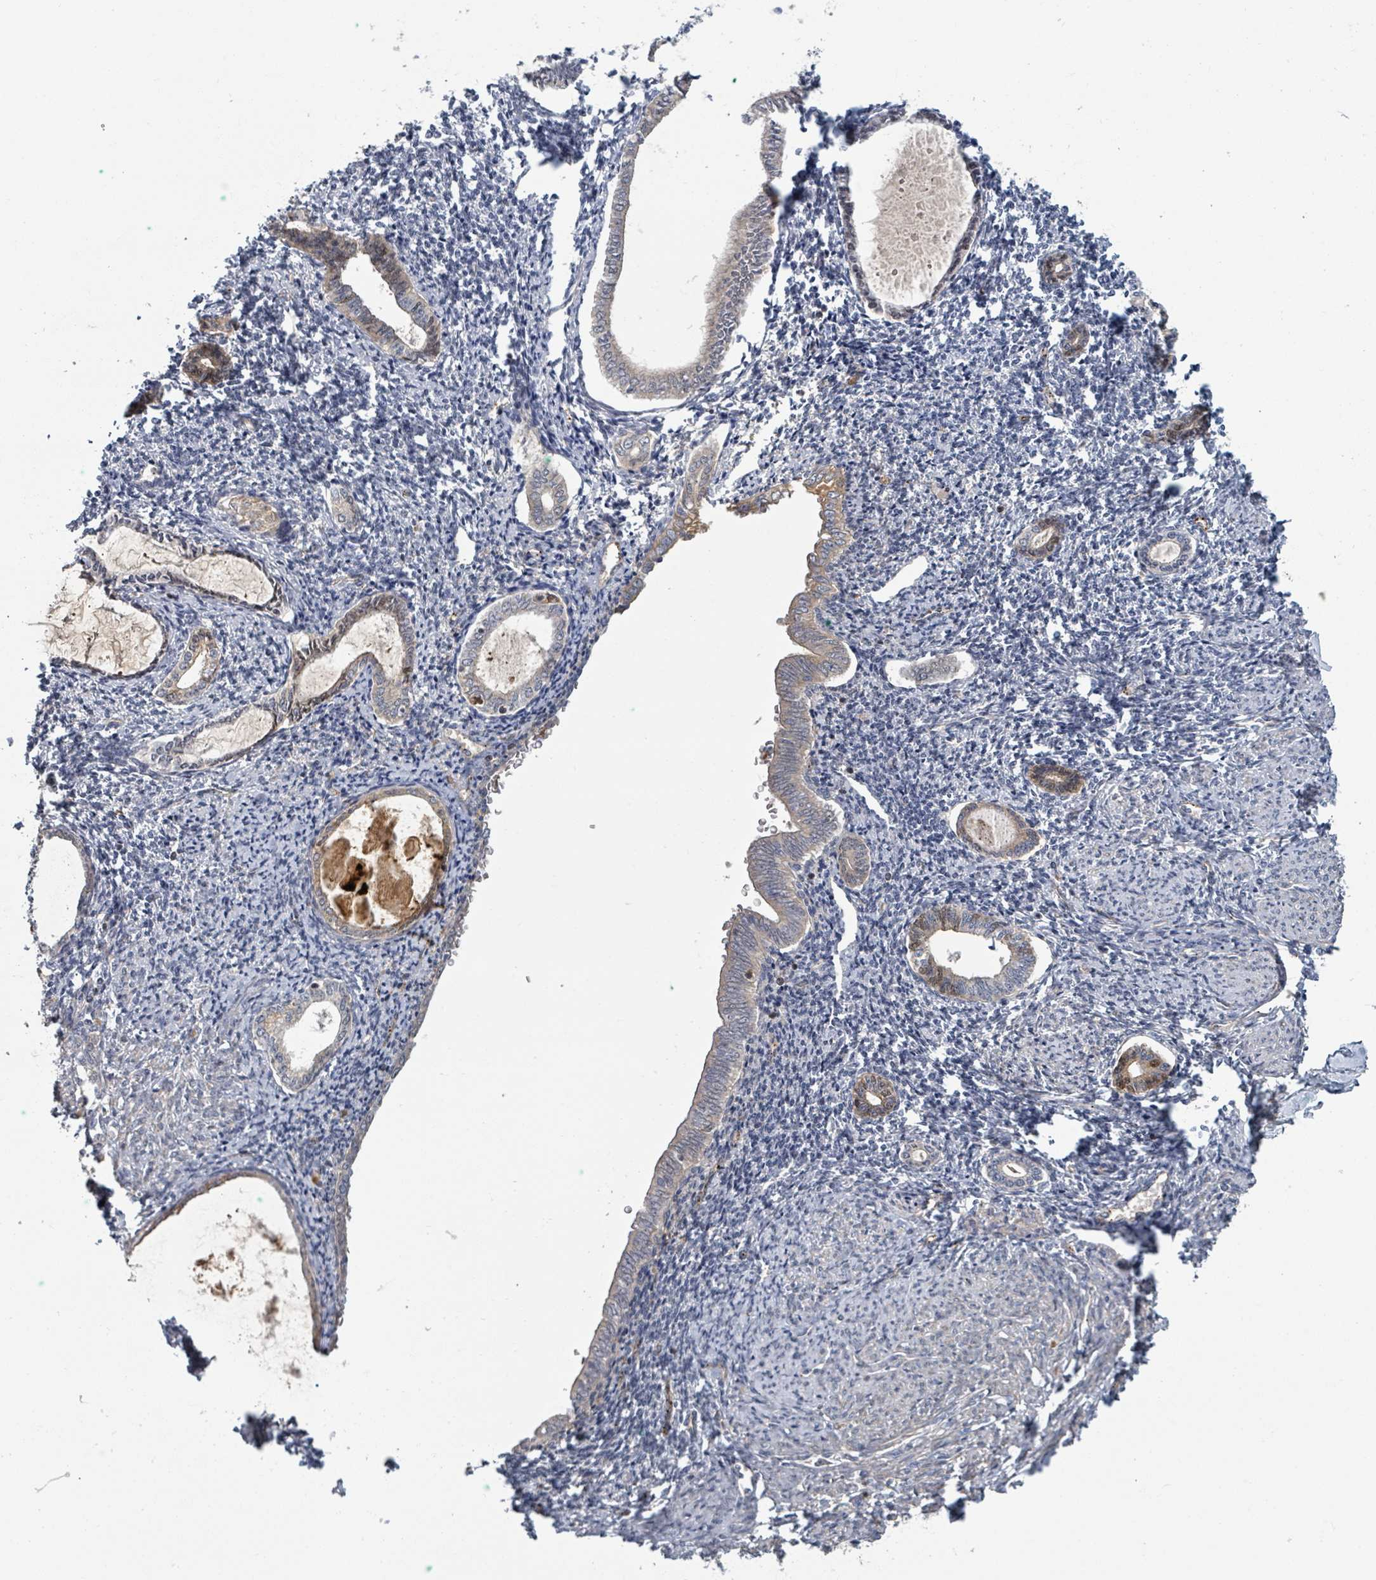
{"staining": {"intensity": "negative", "quantity": "none", "location": "none"}, "tissue": "endometrium", "cell_type": "Cells in endometrial stroma", "image_type": "normal", "snomed": [{"axis": "morphology", "description": "Normal tissue, NOS"}, {"axis": "topography", "description": "Endometrium"}], "caption": "Immunohistochemistry histopathology image of unremarkable endometrium: human endometrium stained with DAB (3,3'-diaminobenzidine) demonstrates no significant protein staining in cells in endometrial stroma.", "gene": "GABBR1", "patient": {"sex": "female", "age": 63}}